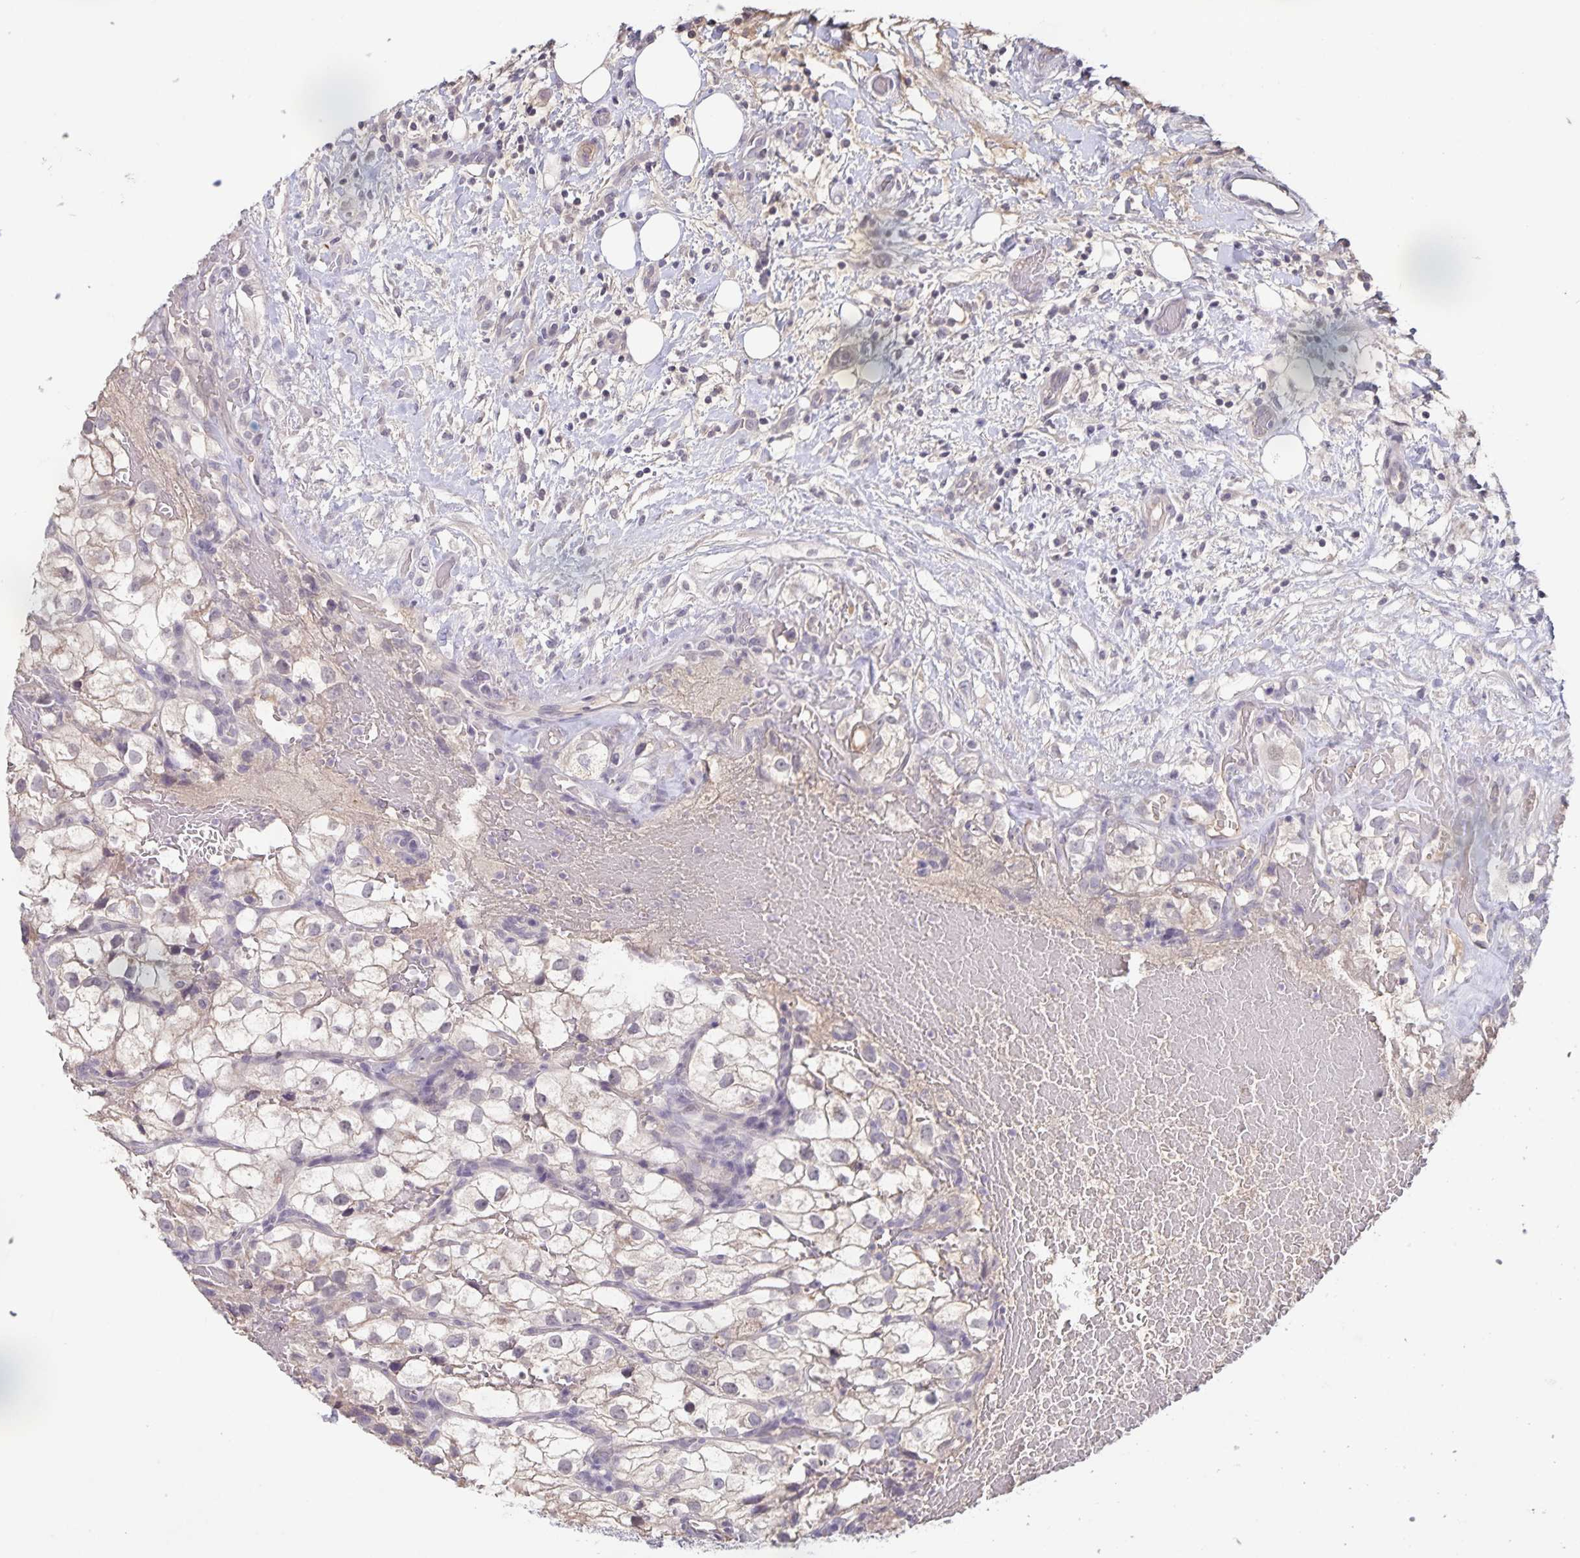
{"staining": {"intensity": "weak", "quantity": "25%-75%", "location": "cytoplasmic/membranous"}, "tissue": "renal cancer", "cell_type": "Tumor cells", "image_type": "cancer", "snomed": [{"axis": "morphology", "description": "Adenocarcinoma, NOS"}, {"axis": "topography", "description": "Kidney"}], "caption": "An immunohistochemistry histopathology image of neoplastic tissue is shown. Protein staining in brown labels weak cytoplasmic/membranous positivity in adenocarcinoma (renal) within tumor cells.", "gene": "INSL5", "patient": {"sex": "male", "age": 59}}